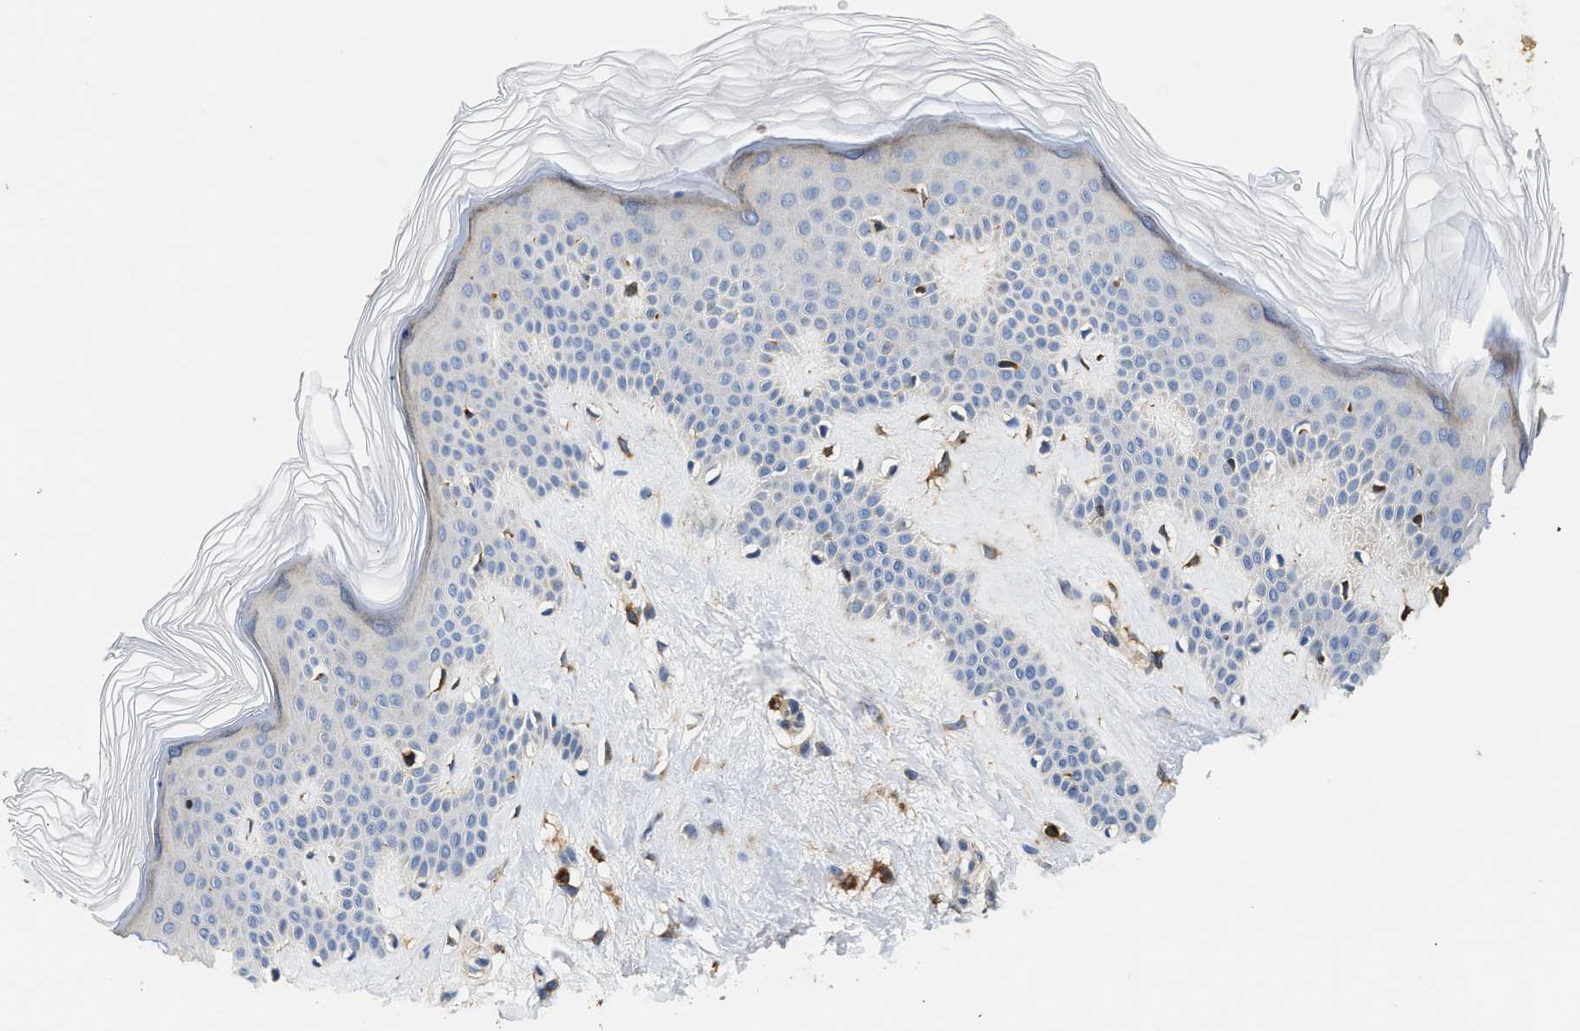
{"staining": {"intensity": "moderate", "quantity": ">75%", "location": "cytoplasmic/membranous"}, "tissue": "skin", "cell_type": "Fibroblasts", "image_type": "normal", "snomed": [{"axis": "morphology", "description": "Normal tissue, NOS"}, {"axis": "morphology", "description": "Malignant melanoma, Metastatic site"}, {"axis": "topography", "description": "Skin"}], "caption": "Immunohistochemistry histopathology image of benign skin: human skin stained using immunohistochemistry demonstrates medium levels of moderate protein expression localized specifically in the cytoplasmic/membranous of fibroblasts, appearing as a cytoplasmic/membranous brown color.", "gene": "RAB31", "patient": {"sex": "male", "age": 41}}